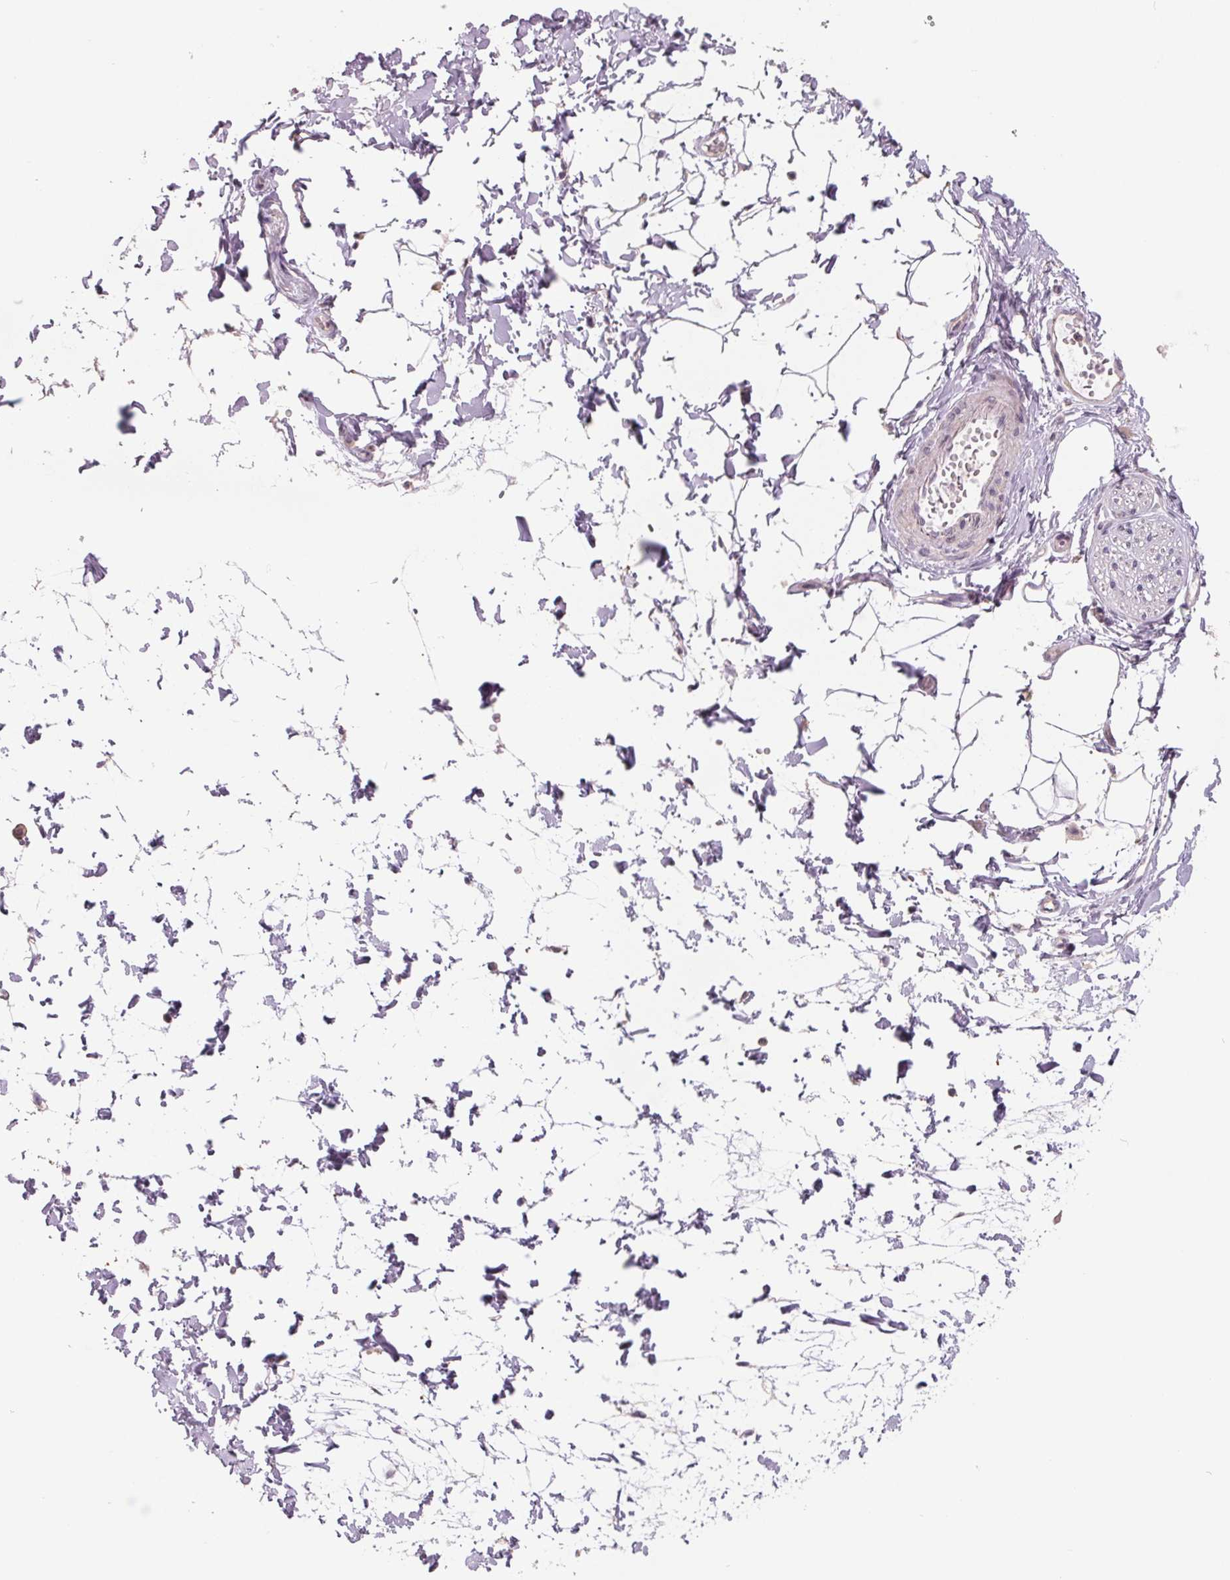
{"staining": {"intensity": "negative", "quantity": "none", "location": "none"}, "tissue": "adipose tissue", "cell_type": "Adipocytes", "image_type": "normal", "snomed": [{"axis": "morphology", "description": "Normal tissue, NOS"}, {"axis": "topography", "description": "Smooth muscle"}, {"axis": "topography", "description": "Peripheral nerve tissue"}], "caption": "Human adipose tissue stained for a protein using IHC demonstrates no expression in adipocytes.", "gene": "FTCD", "patient": {"sex": "male", "age": 58}}